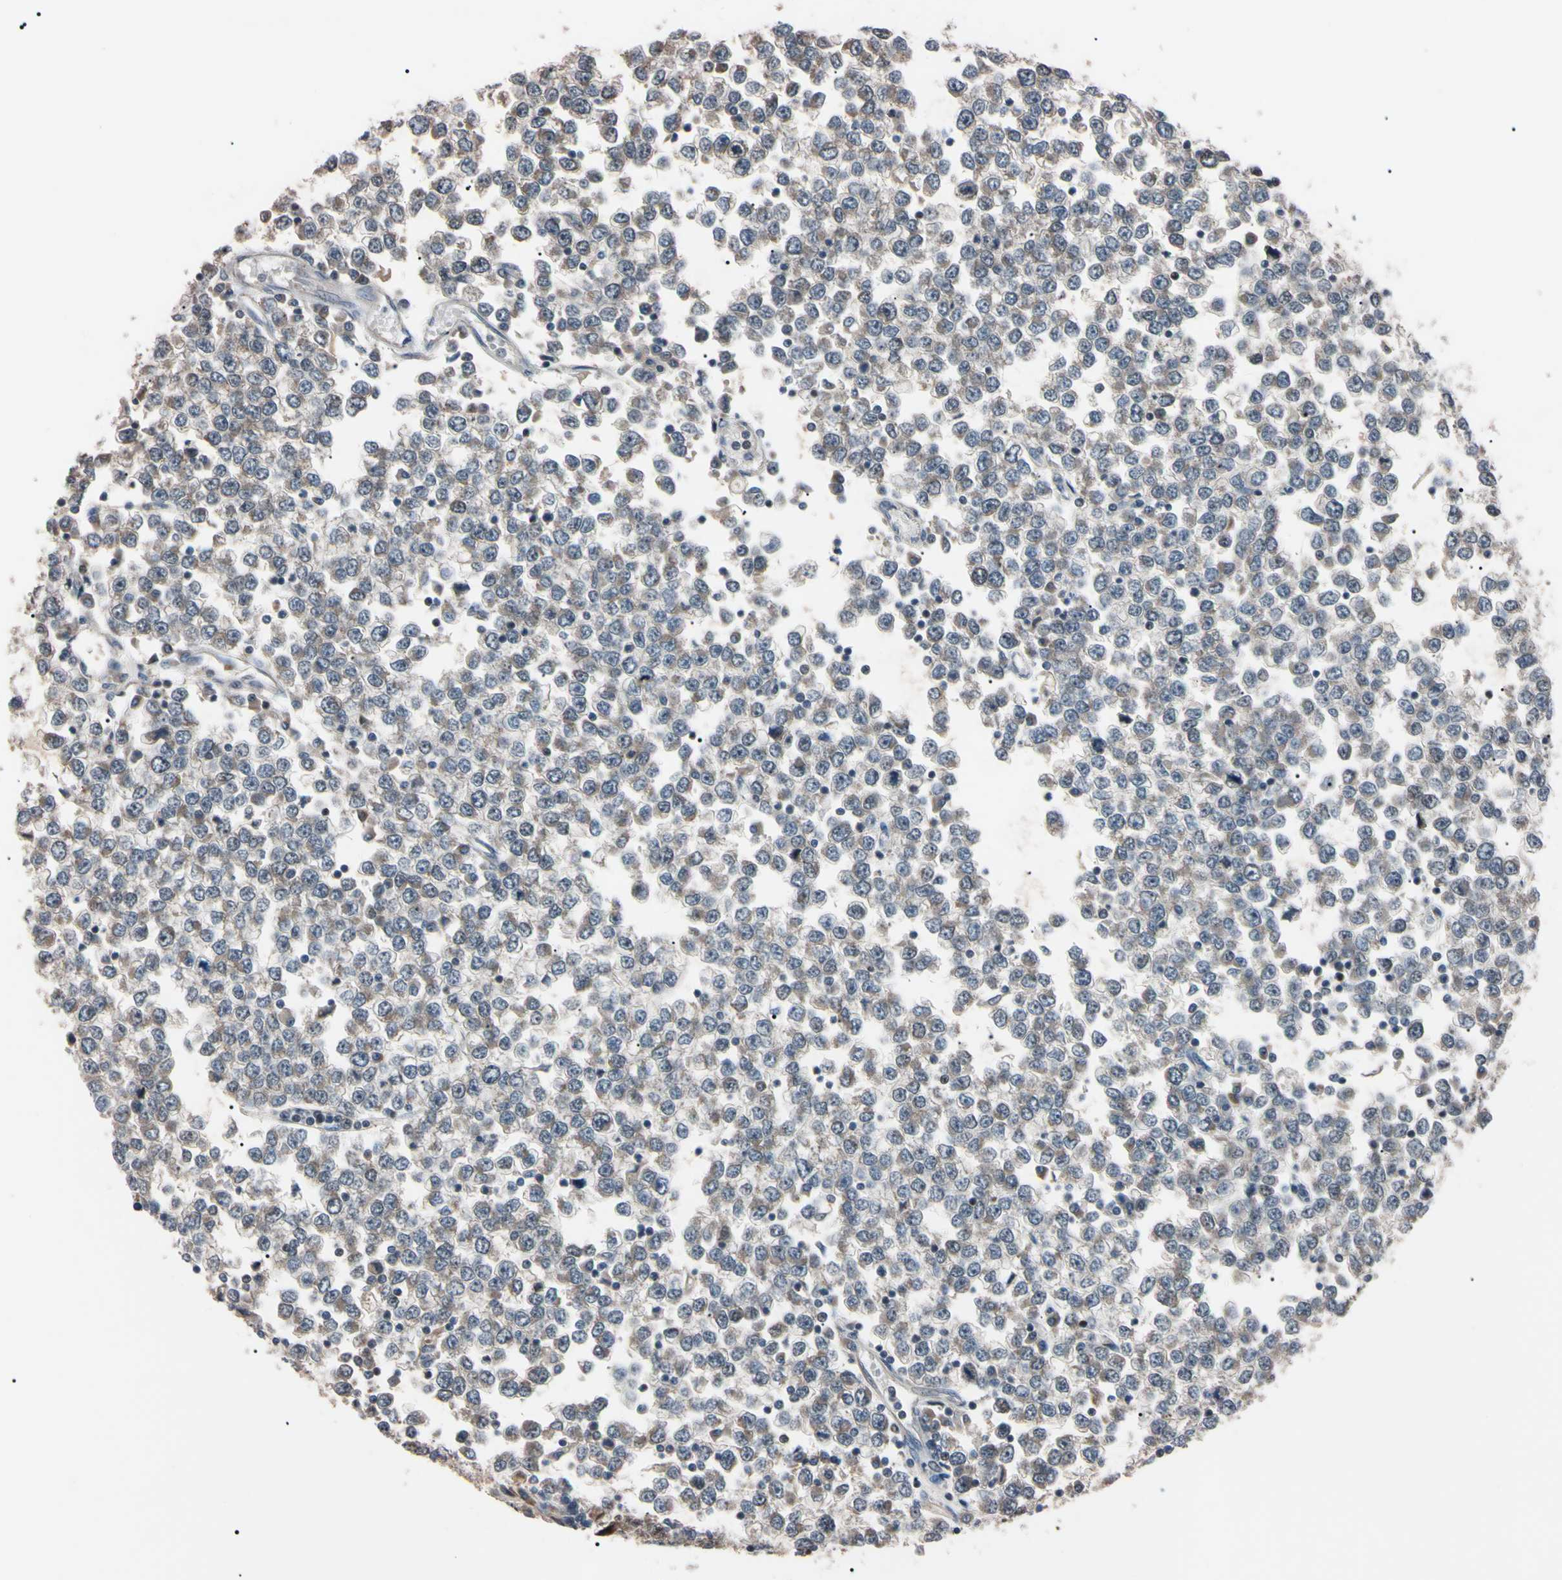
{"staining": {"intensity": "weak", "quantity": ">75%", "location": "cytoplasmic/membranous"}, "tissue": "testis cancer", "cell_type": "Tumor cells", "image_type": "cancer", "snomed": [{"axis": "morphology", "description": "Seminoma, NOS"}, {"axis": "topography", "description": "Testis"}], "caption": "About >75% of tumor cells in human testis cancer (seminoma) demonstrate weak cytoplasmic/membranous protein staining as visualized by brown immunohistochemical staining.", "gene": "TRAF5", "patient": {"sex": "male", "age": 65}}